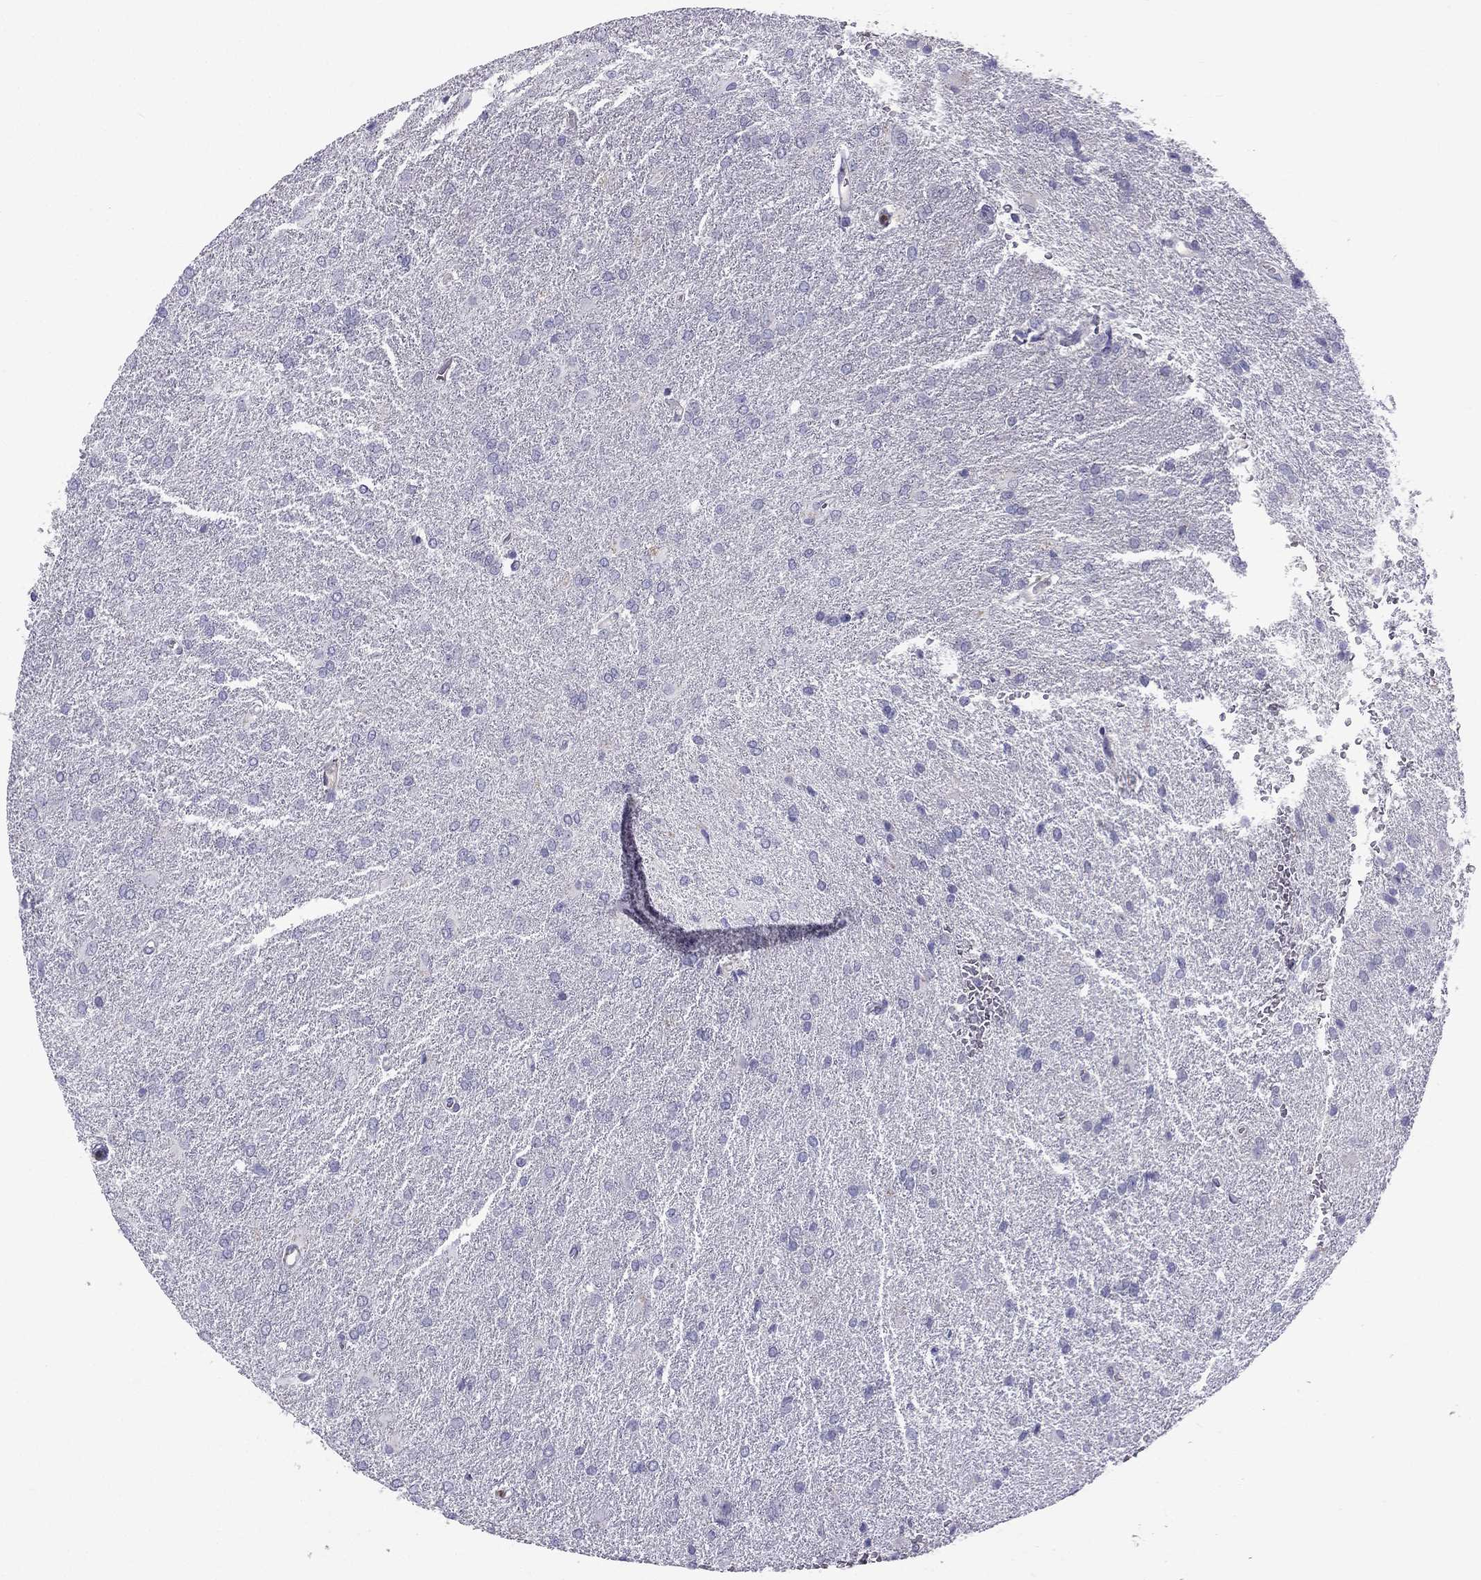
{"staining": {"intensity": "negative", "quantity": "none", "location": "none"}, "tissue": "glioma", "cell_type": "Tumor cells", "image_type": "cancer", "snomed": [{"axis": "morphology", "description": "Glioma, malignant, High grade"}, {"axis": "topography", "description": "Brain"}], "caption": "High power microscopy micrograph of an IHC image of glioma, revealing no significant positivity in tumor cells.", "gene": "STOML3", "patient": {"sex": "male", "age": 68}}